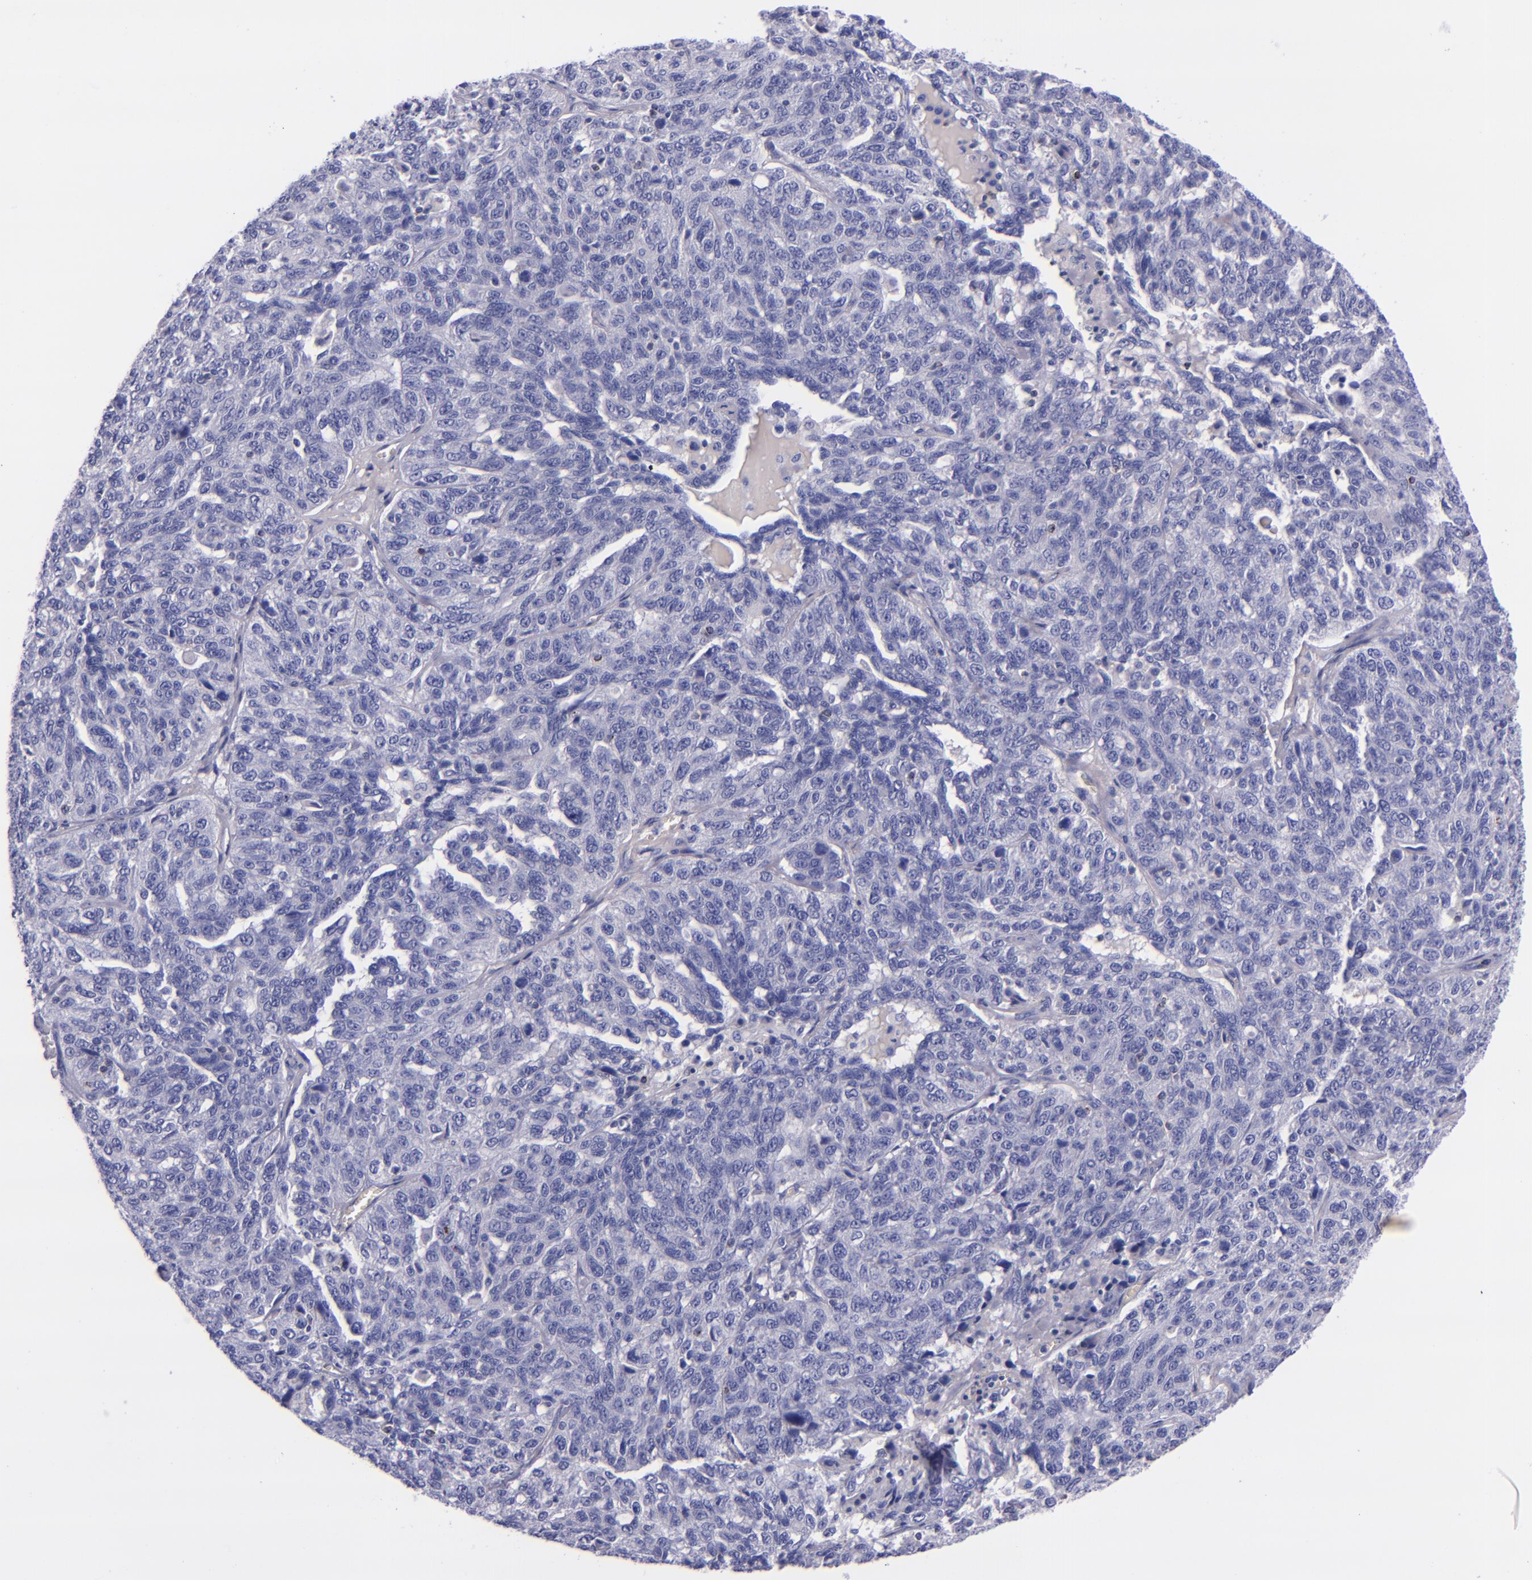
{"staining": {"intensity": "negative", "quantity": "none", "location": "none"}, "tissue": "ovarian cancer", "cell_type": "Tumor cells", "image_type": "cancer", "snomed": [{"axis": "morphology", "description": "Cystadenocarcinoma, serous, NOS"}, {"axis": "topography", "description": "Ovary"}], "caption": "This histopathology image is of ovarian serous cystadenocarcinoma stained with immunohistochemistry to label a protein in brown with the nuclei are counter-stained blue. There is no expression in tumor cells.", "gene": "LAG3", "patient": {"sex": "female", "age": 71}}